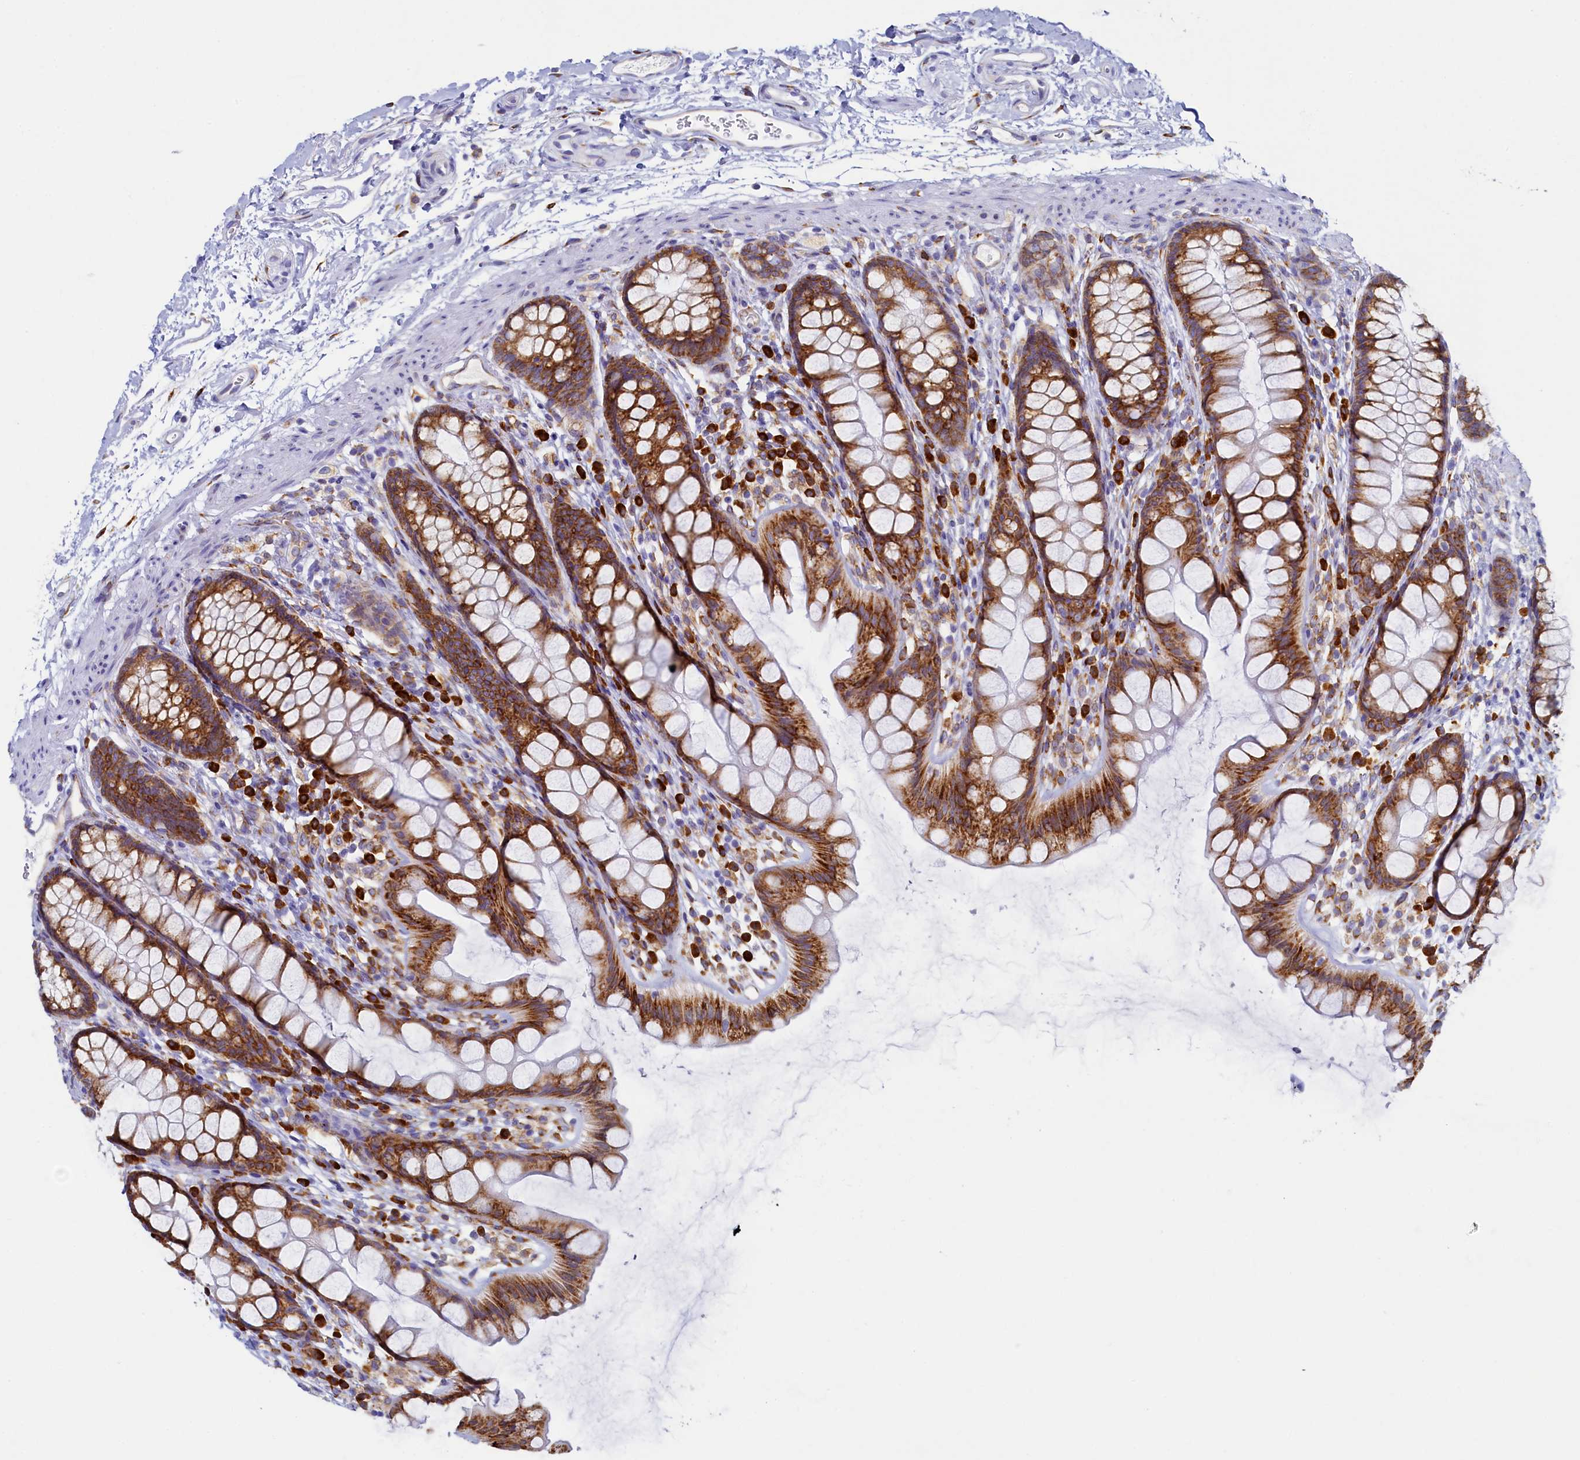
{"staining": {"intensity": "moderate", "quantity": ">75%", "location": "cytoplasmic/membranous"}, "tissue": "rectum", "cell_type": "Glandular cells", "image_type": "normal", "snomed": [{"axis": "morphology", "description": "Normal tissue, NOS"}, {"axis": "topography", "description": "Rectum"}], "caption": "Immunohistochemistry photomicrograph of unremarkable rectum stained for a protein (brown), which reveals medium levels of moderate cytoplasmic/membranous positivity in about >75% of glandular cells.", "gene": "TMEM18", "patient": {"sex": "female", "age": 65}}